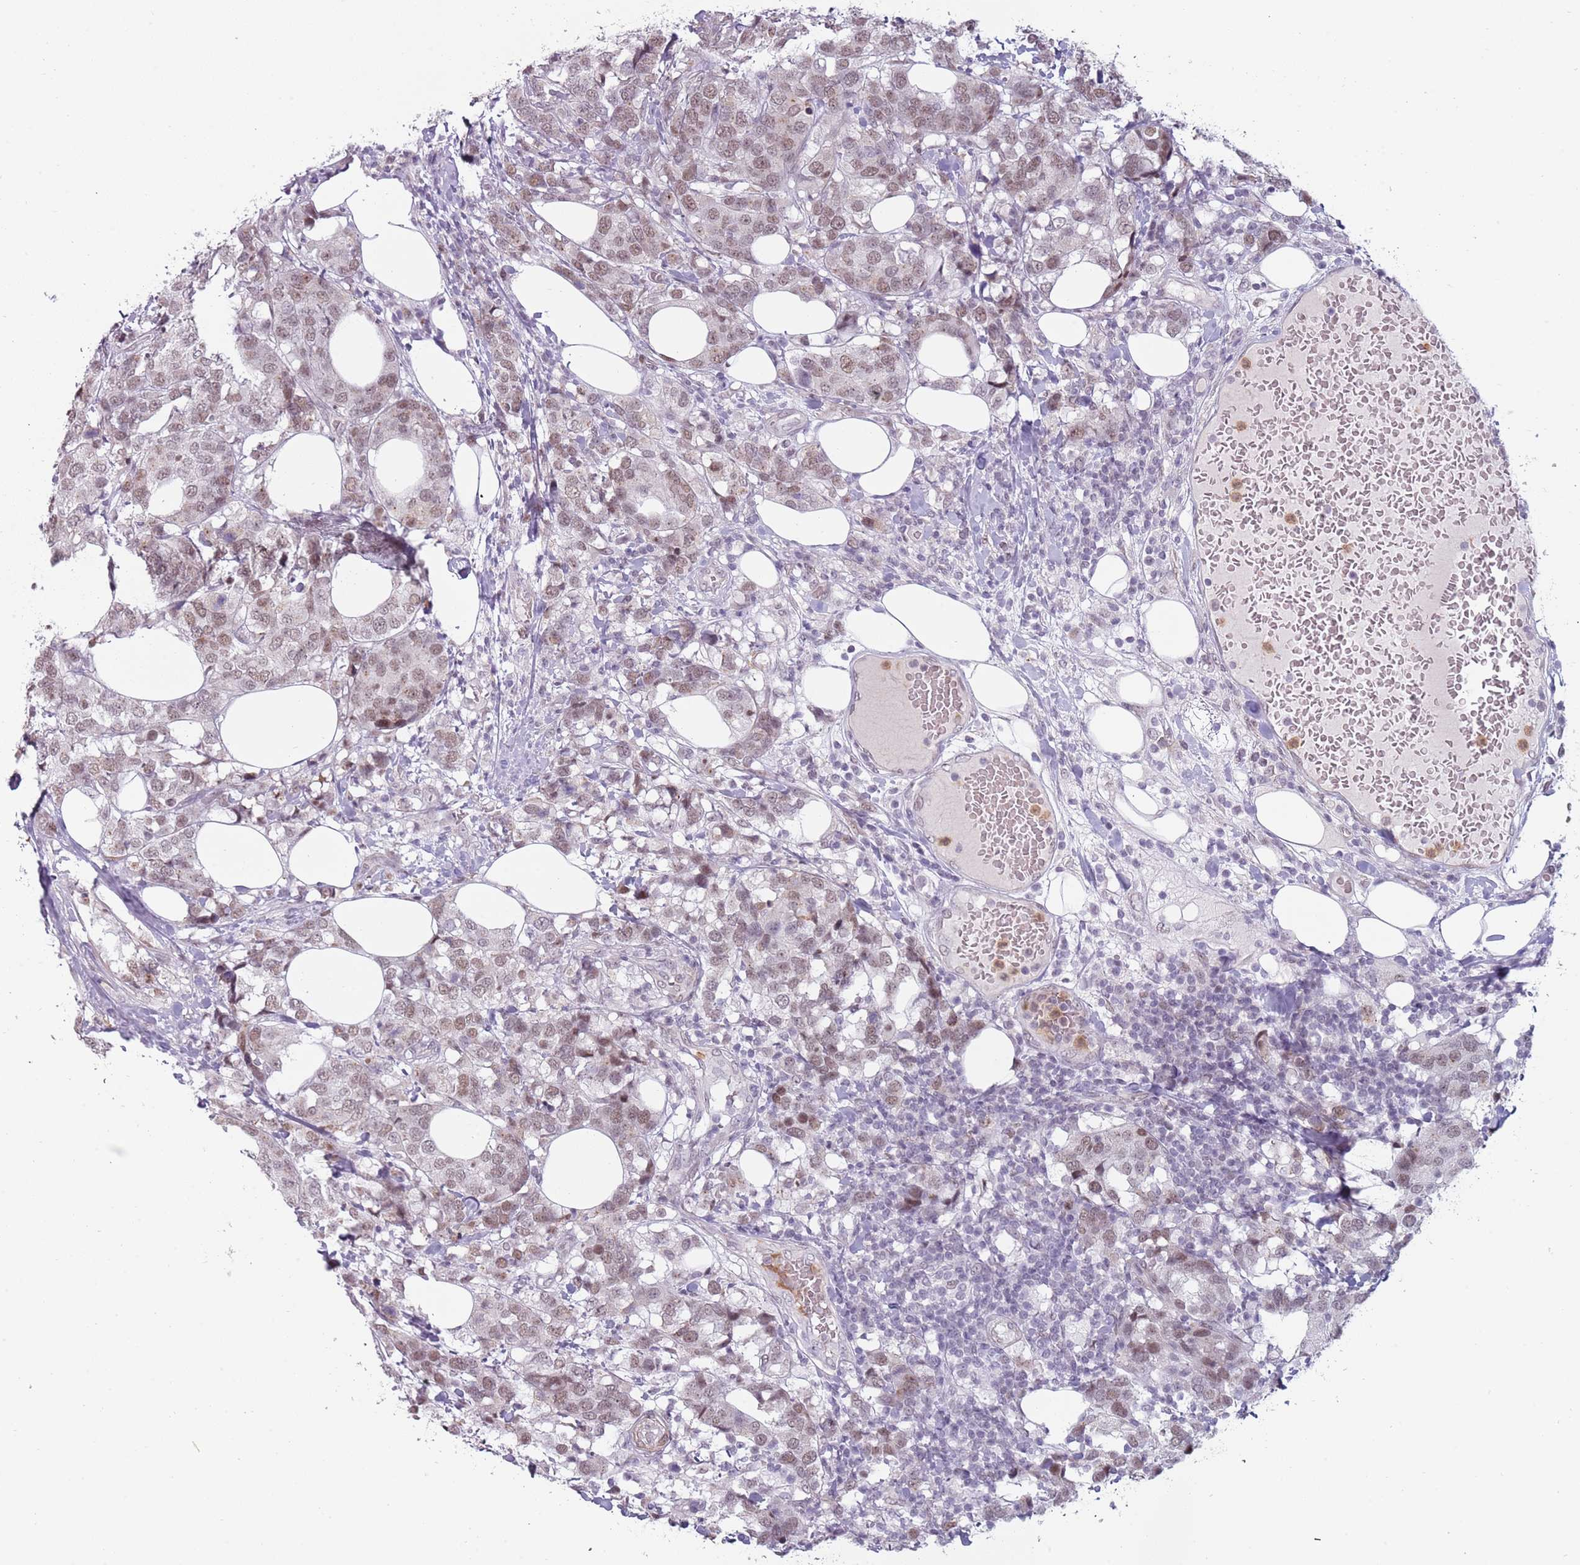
{"staining": {"intensity": "weak", "quantity": ">75%", "location": "nuclear"}, "tissue": "breast cancer", "cell_type": "Tumor cells", "image_type": "cancer", "snomed": [{"axis": "morphology", "description": "Lobular carcinoma"}, {"axis": "topography", "description": "Breast"}], "caption": "Immunohistochemical staining of human breast lobular carcinoma displays low levels of weak nuclear protein positivity in about >75% of tumor cells. (Stains: DAB (3,3'-diaminobenzidine) in brown, nuclei in blue, Microscopy: brightfield microscopy at high magnification).", "gene": "REXO4", "patient": {"sex": "female", "age": 59}}